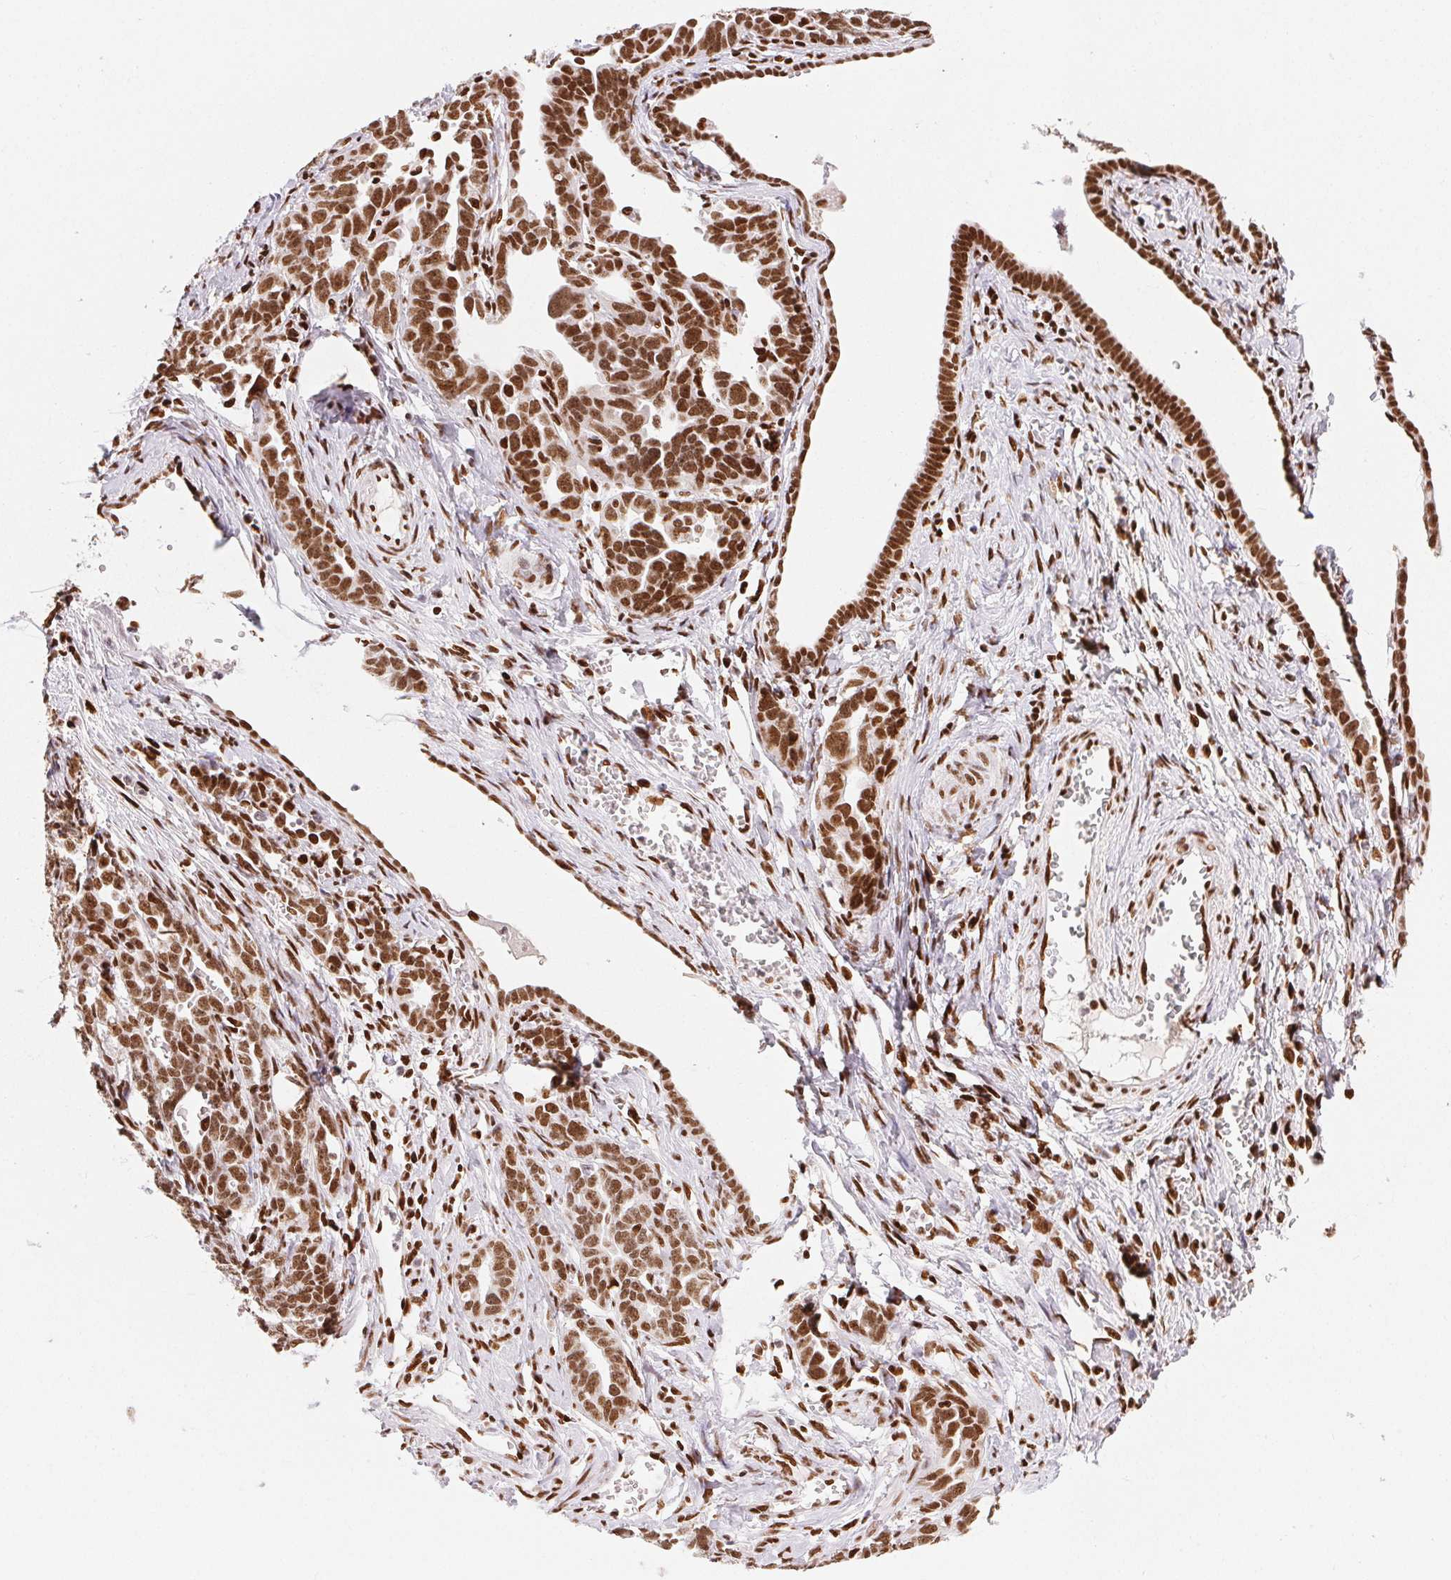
{"staining": {"intensity": "strong", "quantity": ">75%", "location": "nuclear"}, "tissue": "ovarian cancer", "cell_type": "Tumor cells", "image_type": "cancer", "snomed": [{"axis": "morphology", "description": "Cystadenocarcinoma, serous, NOS"}, {"axis": "topography", "description": "Ovary"}], "caption": "Human ovarian cancer (serous cystadenocarcinoma) stained with a brown dye shows strong nuclear positive staining in about >75% of tumor cells.", "gene": "ZNF80", "patient": {"sex": "female", "age": 69}}